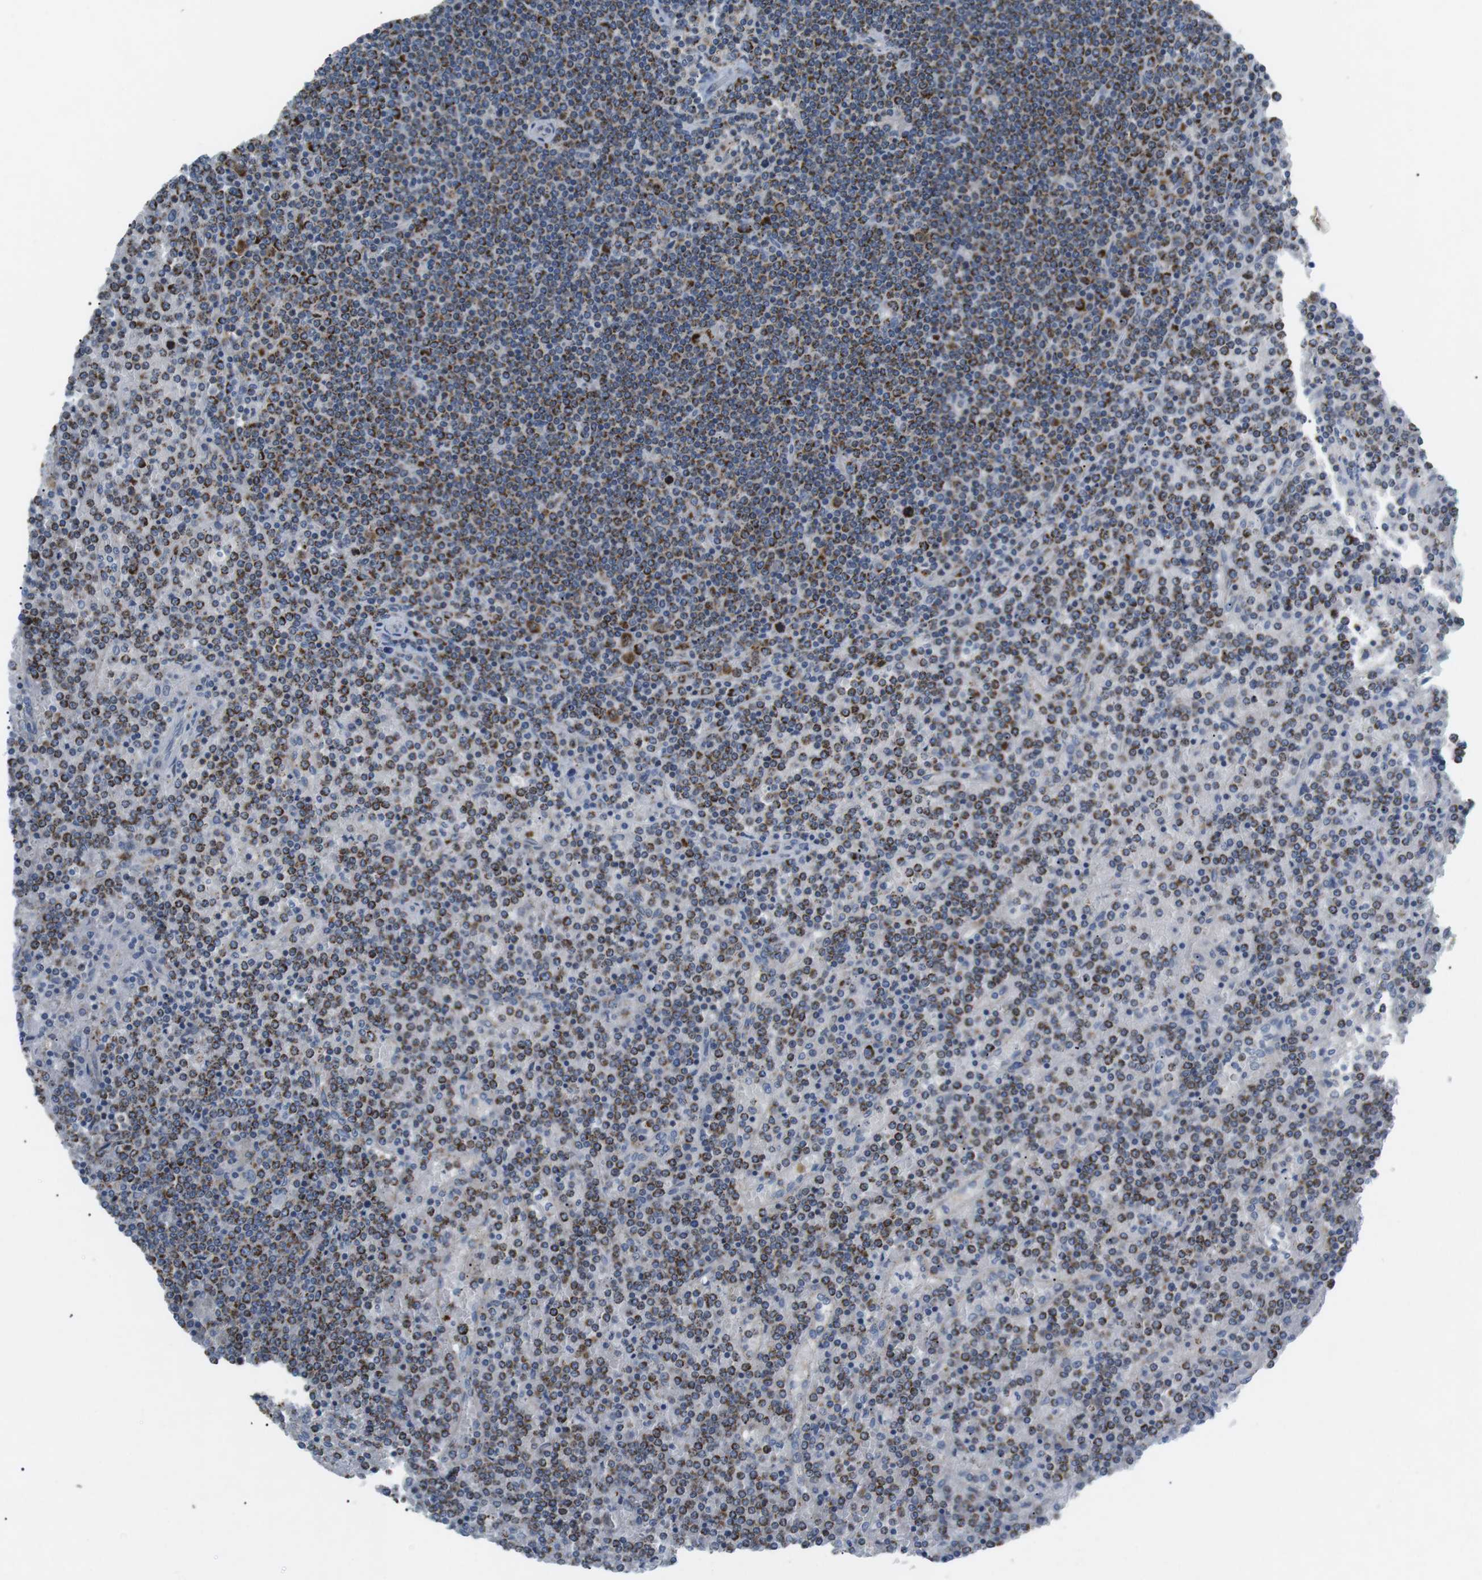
{"staining": {"intensity": "moderate", "quantity": ">75%", "location": "cytoplasmic/membranous"}, "tissue": "lymphoma", "cell_type": "Tumor cells", "image_type": "cancer", "snomed": [{"axis": "morphology", "description": "Malignant lymphoma, non-Hodgkin's type, Low grade"}, {"axis": "topography", "description": "Spleen"}], "caption": "Tumor cells display moderate cytoplasmic/membranous positivity in approximately >75% of cells in lymphoma. (brown staining indicates protein expression, while blue staining denotes nuclei).", "gene": "BACE1", "patient": {"sex": "female", "age": 19}}